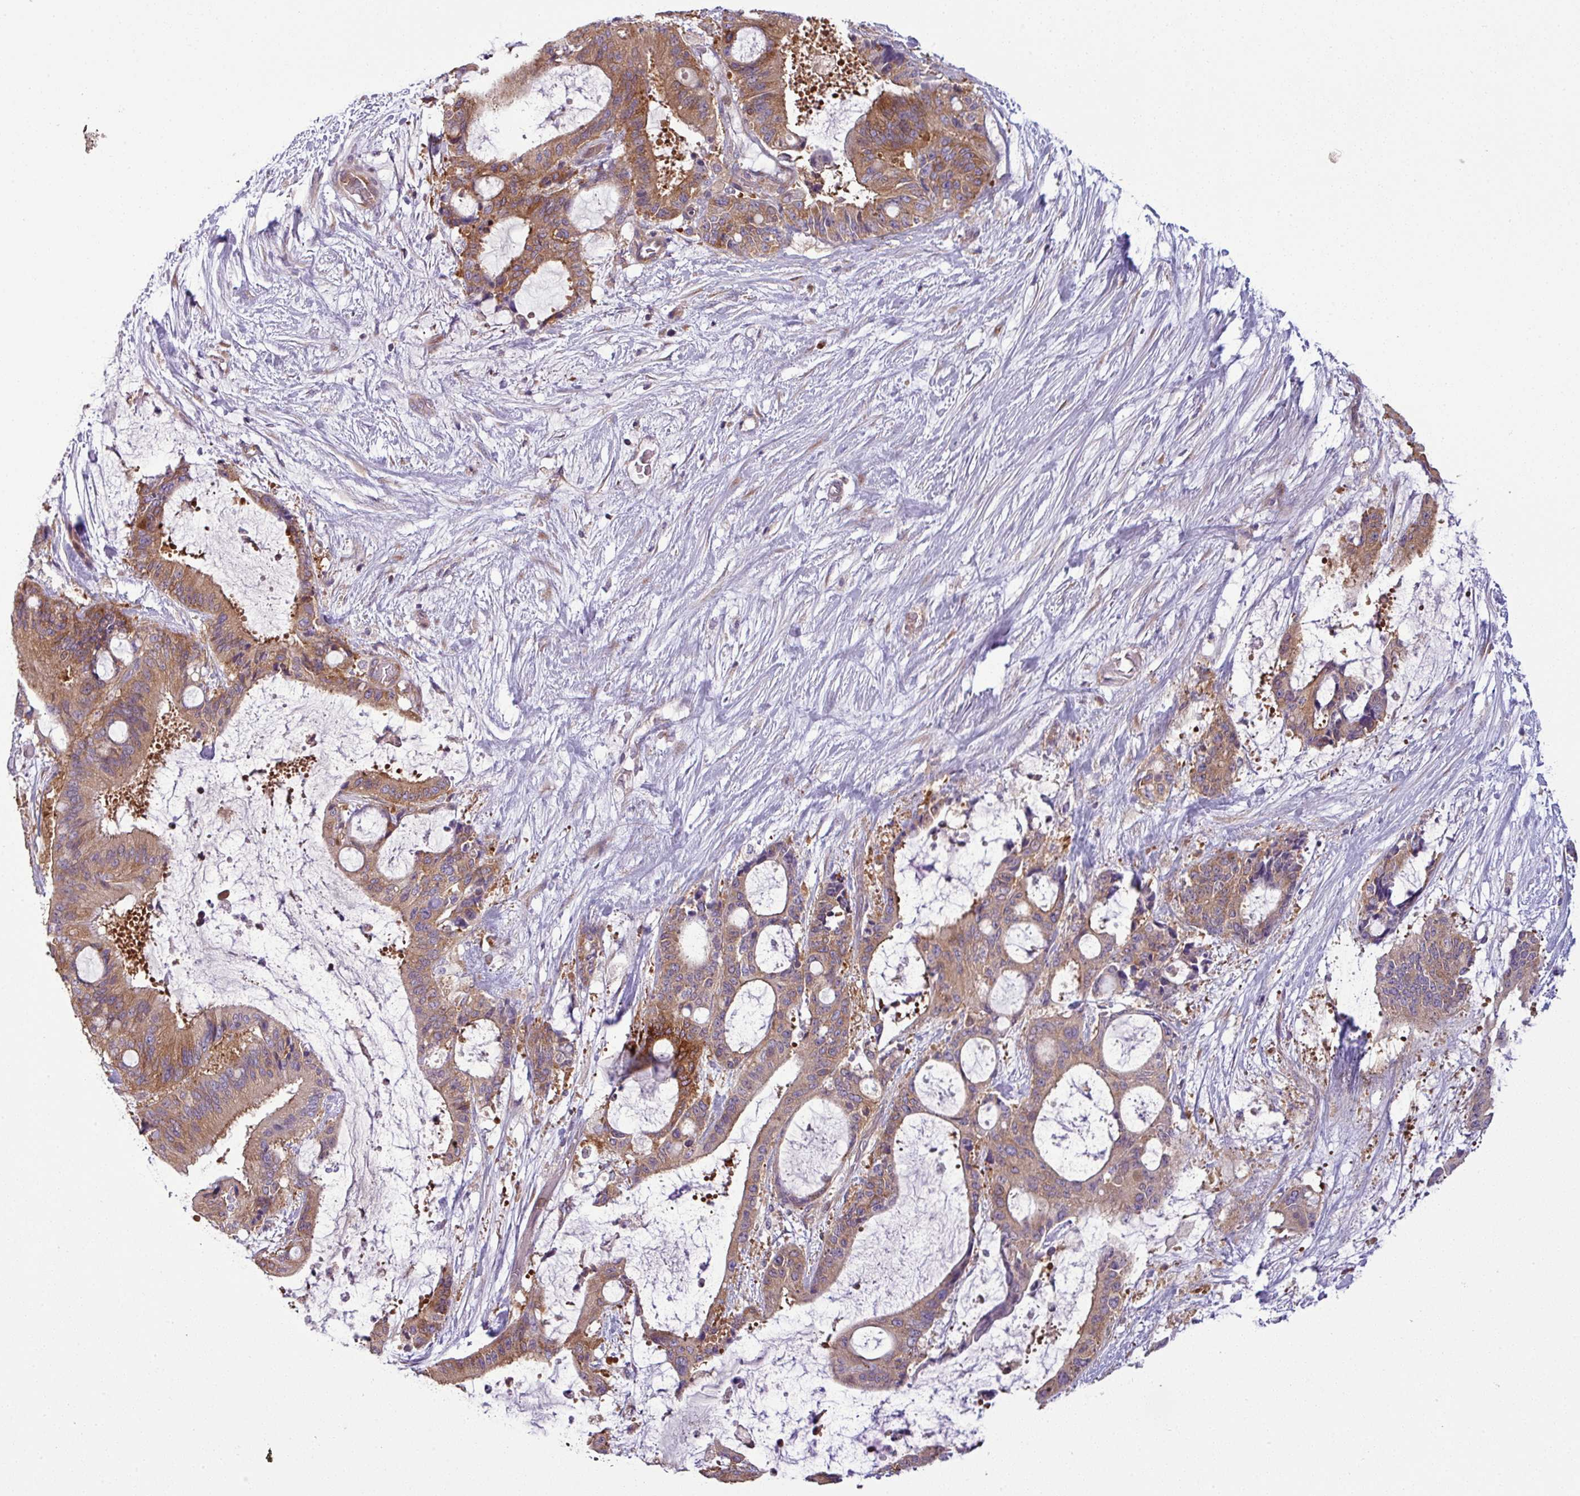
{"staining": {"intensity": "moderate", "quantity": ">75%", "location": "cytoplasmic/membranous"}, "tissue": "liver cancer", "cell_type": "Tumor cells", "image_type": "cancer", "snomed": [{"axis": "morphology", "description": "Normal tissue, NOS"}, {"axis": "morphology", "description": "Cholangiocarcinoma"}, {"axis": "topography", "description": "Liver"}, {"axis": "topography", "description": "Peripheral nerve tissue"}], "caption": "Immunohistochemistry (DAB (3,3'-diaminobenzidine)) staining of human liver cancer displays moderate cytoplasmic/membranous protein positivity in approximately >75% of tumor cells. The protein of interest is stained brown, and the nuclei are stained in blue (DAB IHC with brightfield microscopy, high magnification).", "gene": "LRRC74B", "patient": {"sex": "female", "age": 73}}